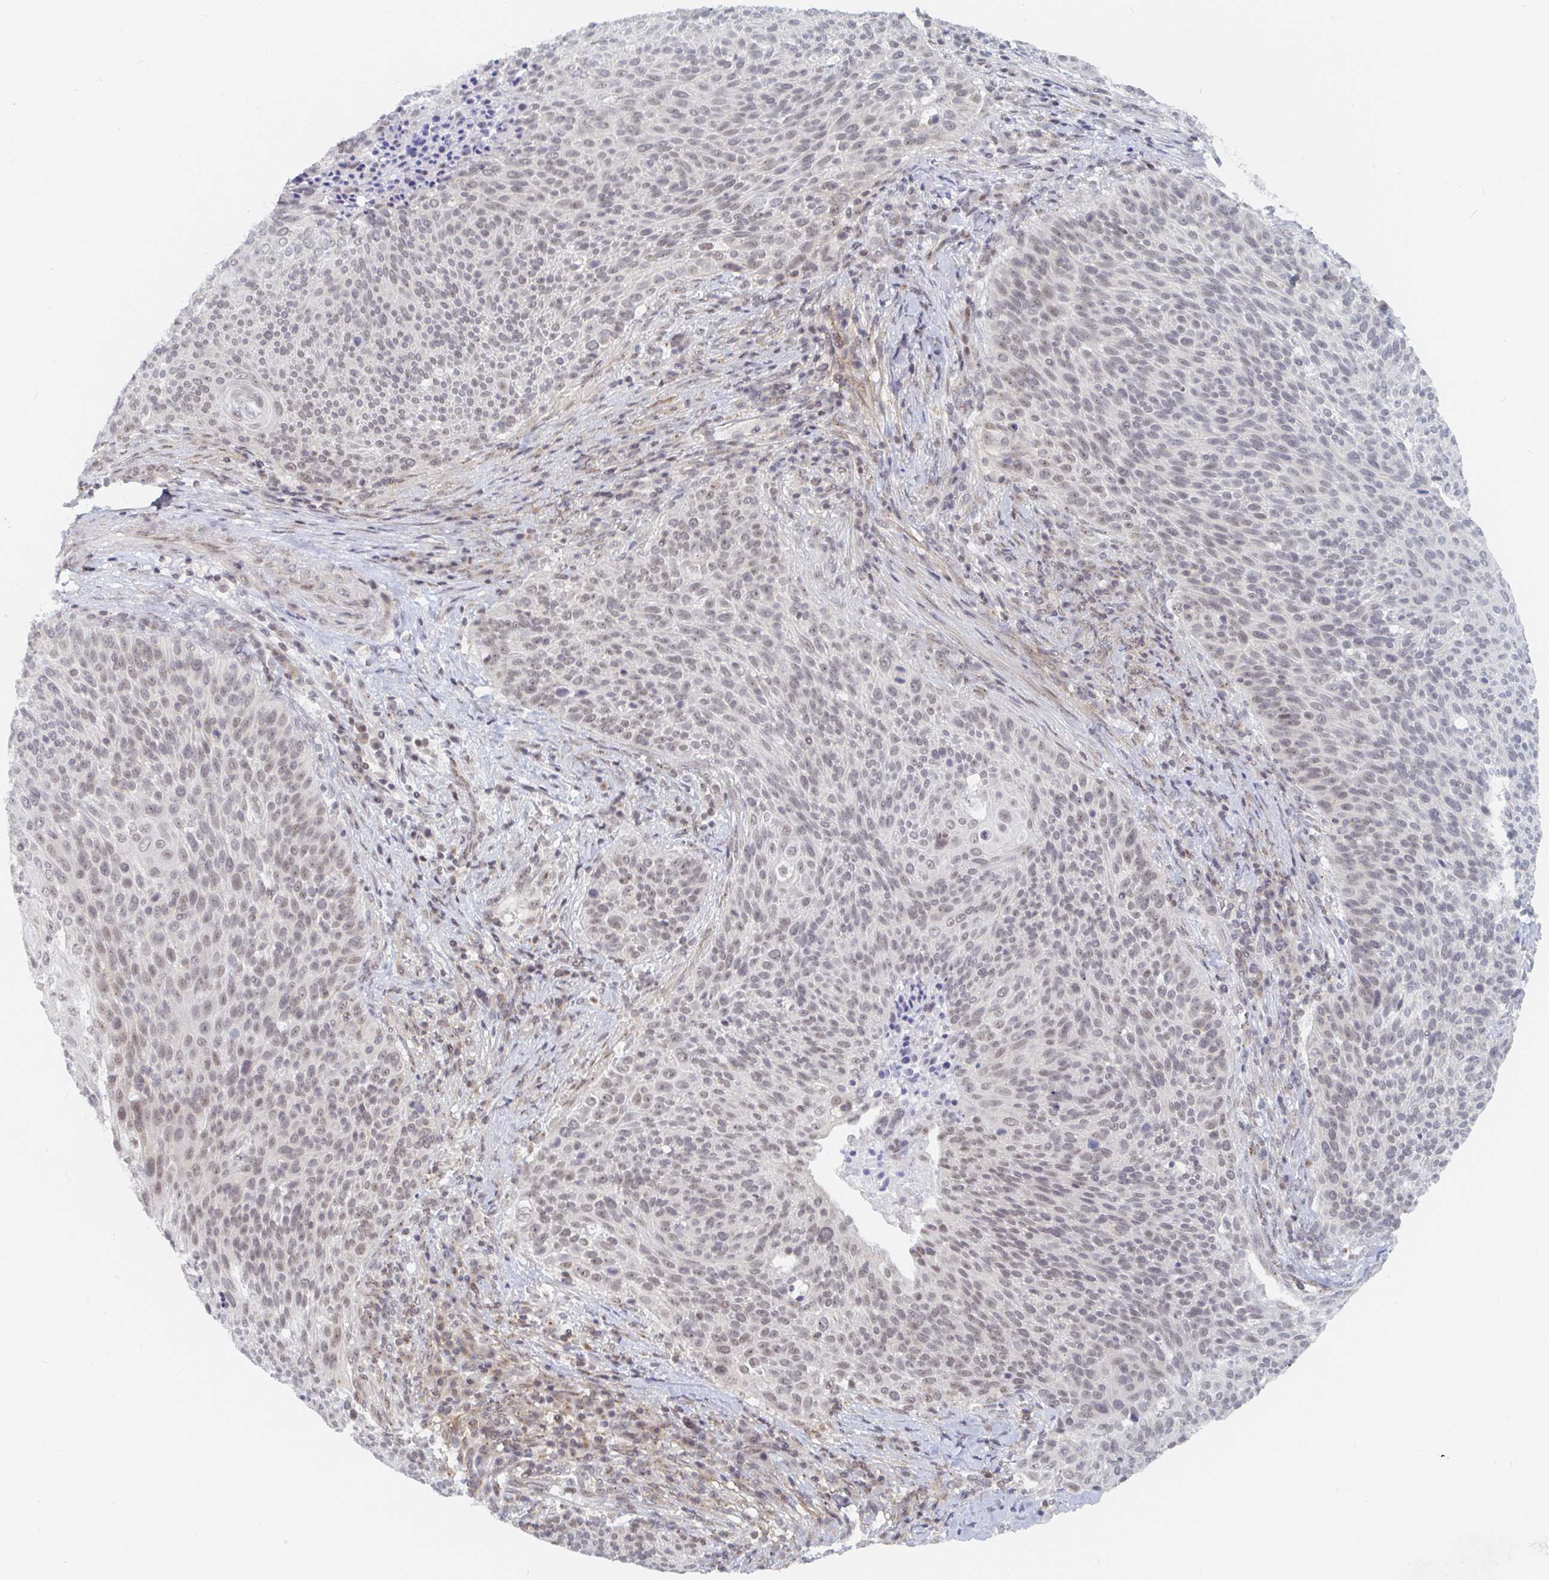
{"staining": {"intensity": "weak", "quantity": ">75%", "location": "nuclear"}, "tissue": "cervical cancer", "cell_type": "Tumor cells", "image_type": "cancer", "snomed": [{"axis": "morphology", "description": "Squamous cell carcinoma, NOS"}, {"axis": "topography", "description": "Cervix"}], "caption": "A brown stain highlights weak nuclear expression of a protein in cervical cancer tumor cells.", "gene": "CHD2", "patient": {"sex": "female", "age": 31}}